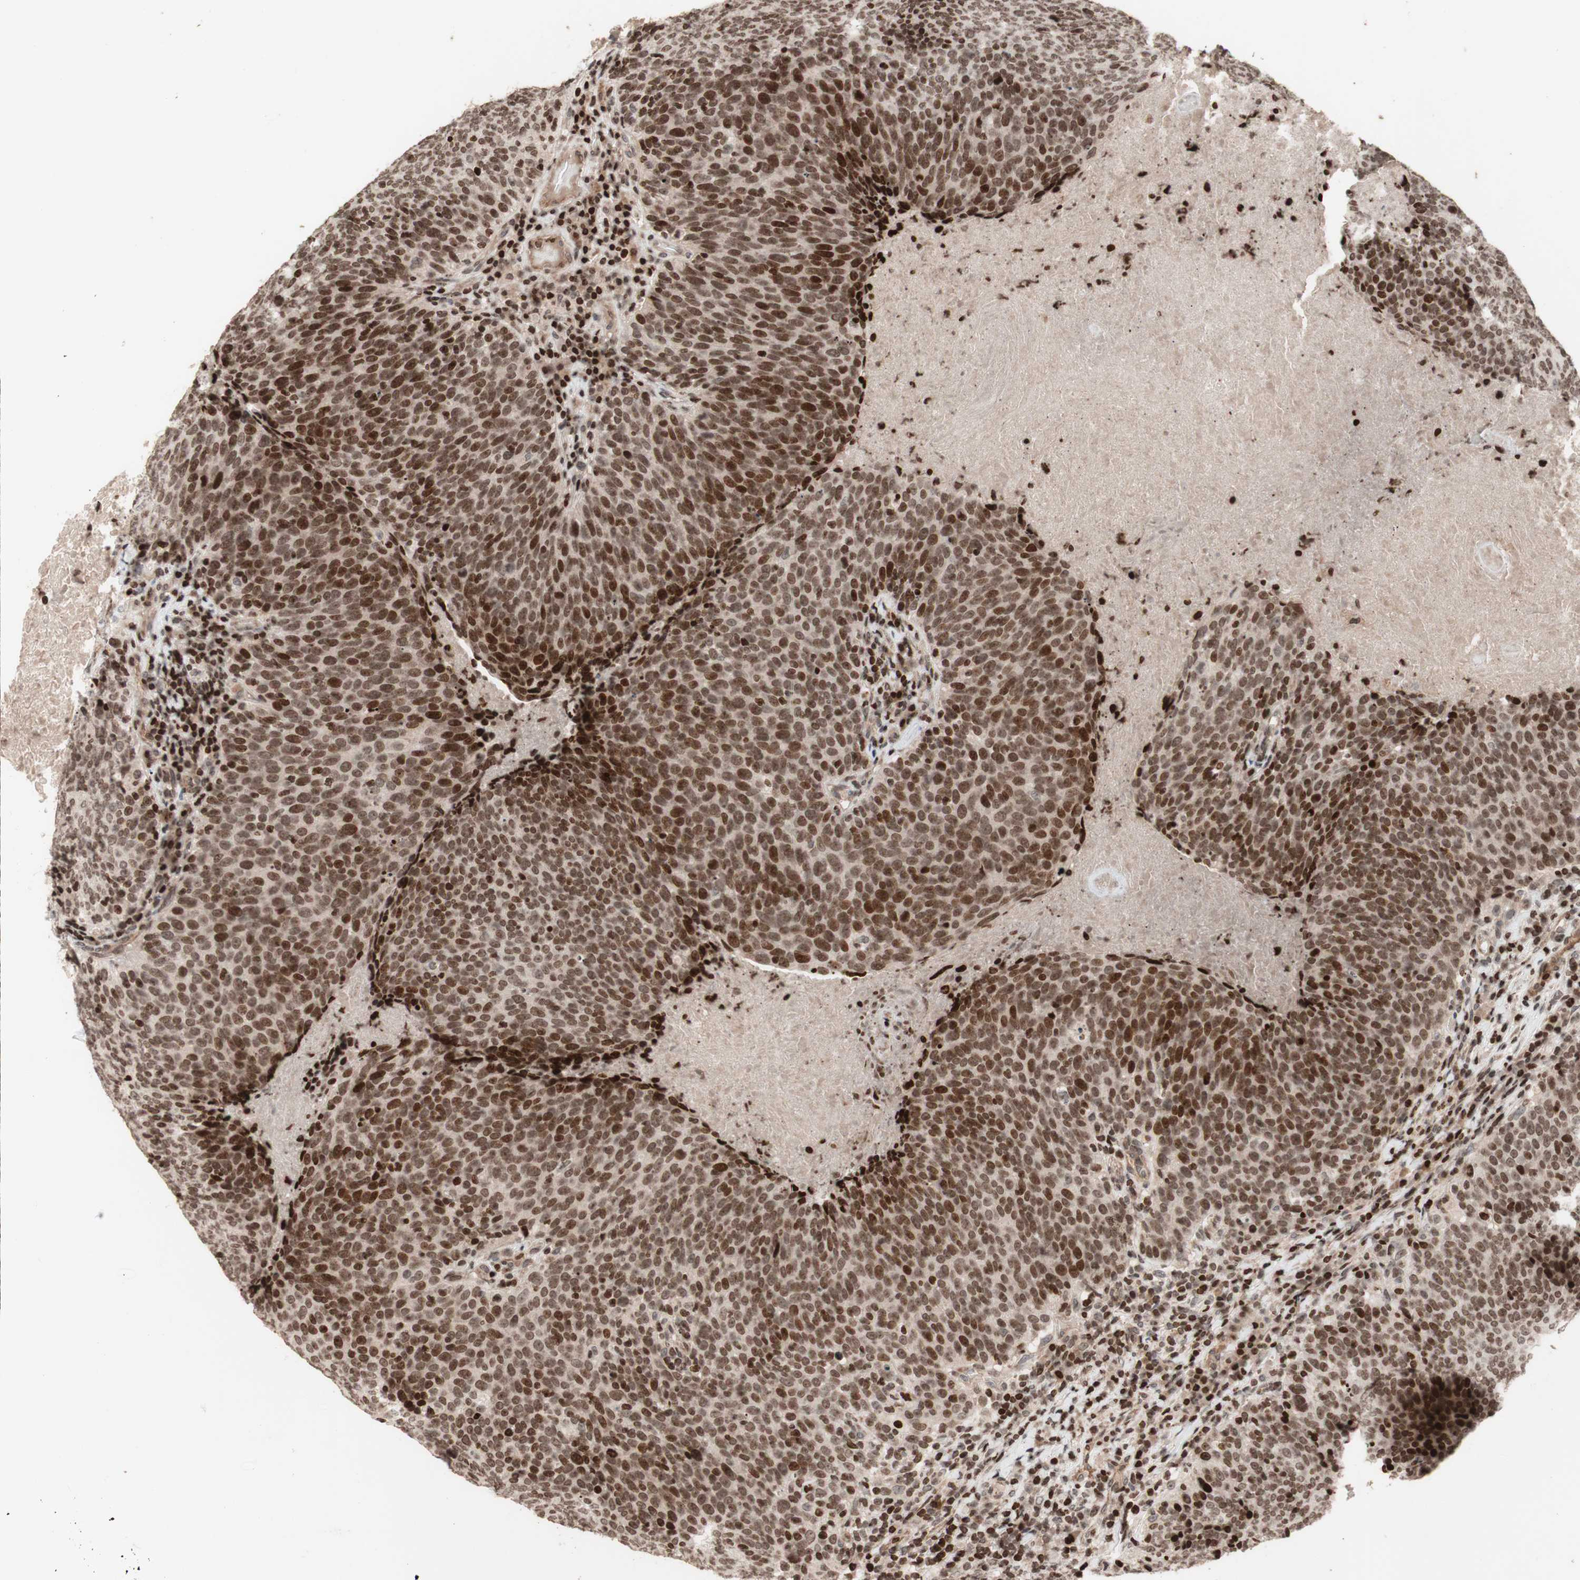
{"staining": {"intensity": "moderate", "quantity": ">75%", "location": "nuclear"}, "tissue": "head and neck cancer", "cell_type": "Tumor cells", "image_type": "cancer", "snomed": [{"axis": "morphology", "description": "Squamous cell carcinoma, NOS"}, {"axis": "morphology", "description": "Squamous cell carcinoma, metastatic, NOS"}, {"axis": "topography", "description": "Lymph node"}, {"axis": "topography", "description": "Head-Neck"}], "caption": "This micrograph exhibits immunohistochemistry (IHC) staining of human head and neck cancer (metastatic squamous cell carcinoma), with medium moderate nuclear expression in about >75% of tumor cells.", "gene": "POLA1", "patient": {"sex": "male", "age": 62}}